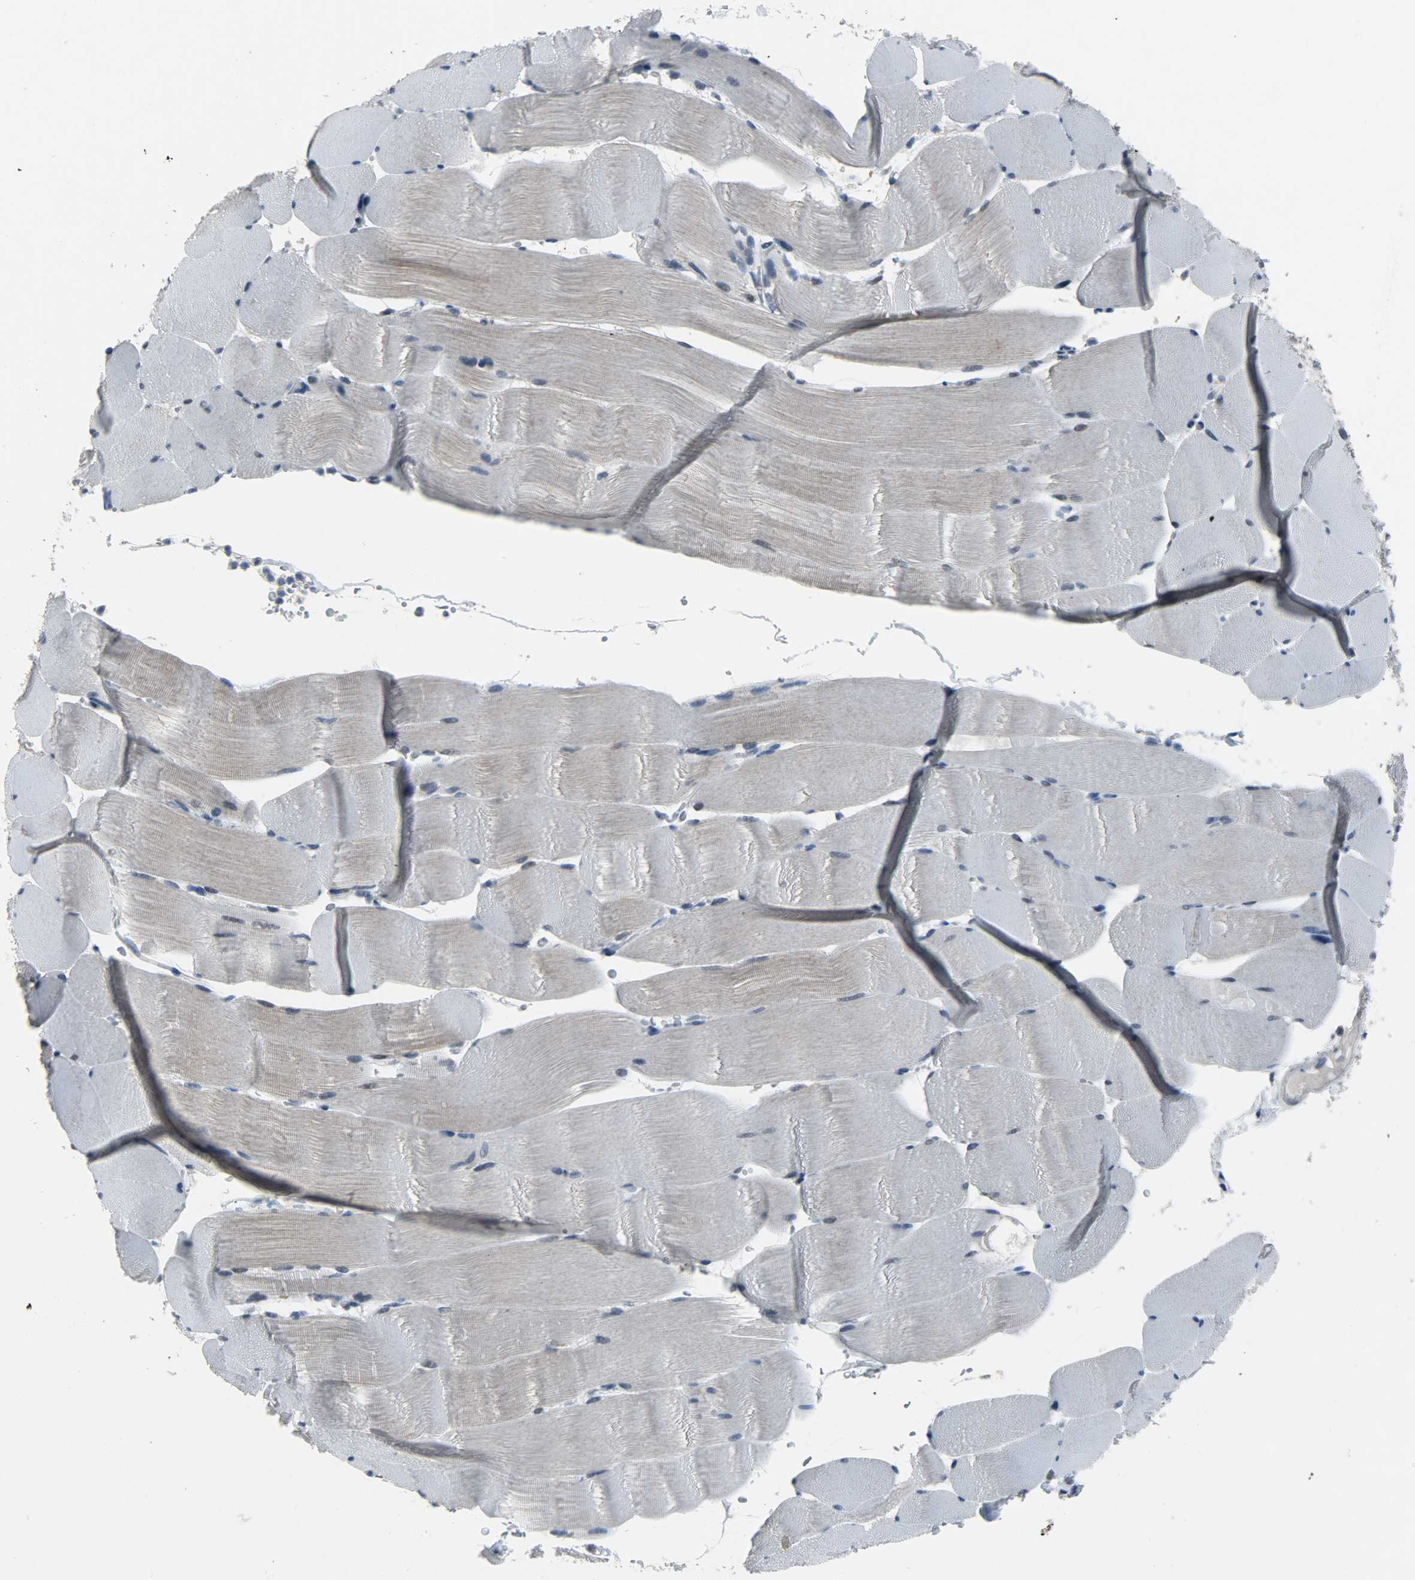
{"staining": {"intensity": "weak", "quantity": "25%-75%", "location": "cytoplasmic/membranous"}, "tissue": "skeletal muscle", "cell_type": "Myocytes", "image_type": "normal", "snomed": [{"axis": "morphology", "description": "Normal tissue, NOS"}, {"axis": "topography", "description": "Skeletal muscle"}], "caption": "Immunohistochemistry (IHC) of unremarkable human skeletal muscle displays low levels of weak cytoplasmic/membranous staining in about 25%-75% of myocytes.", "gene": "PPARG", "patient": {"sex": "male", "age": 62}}